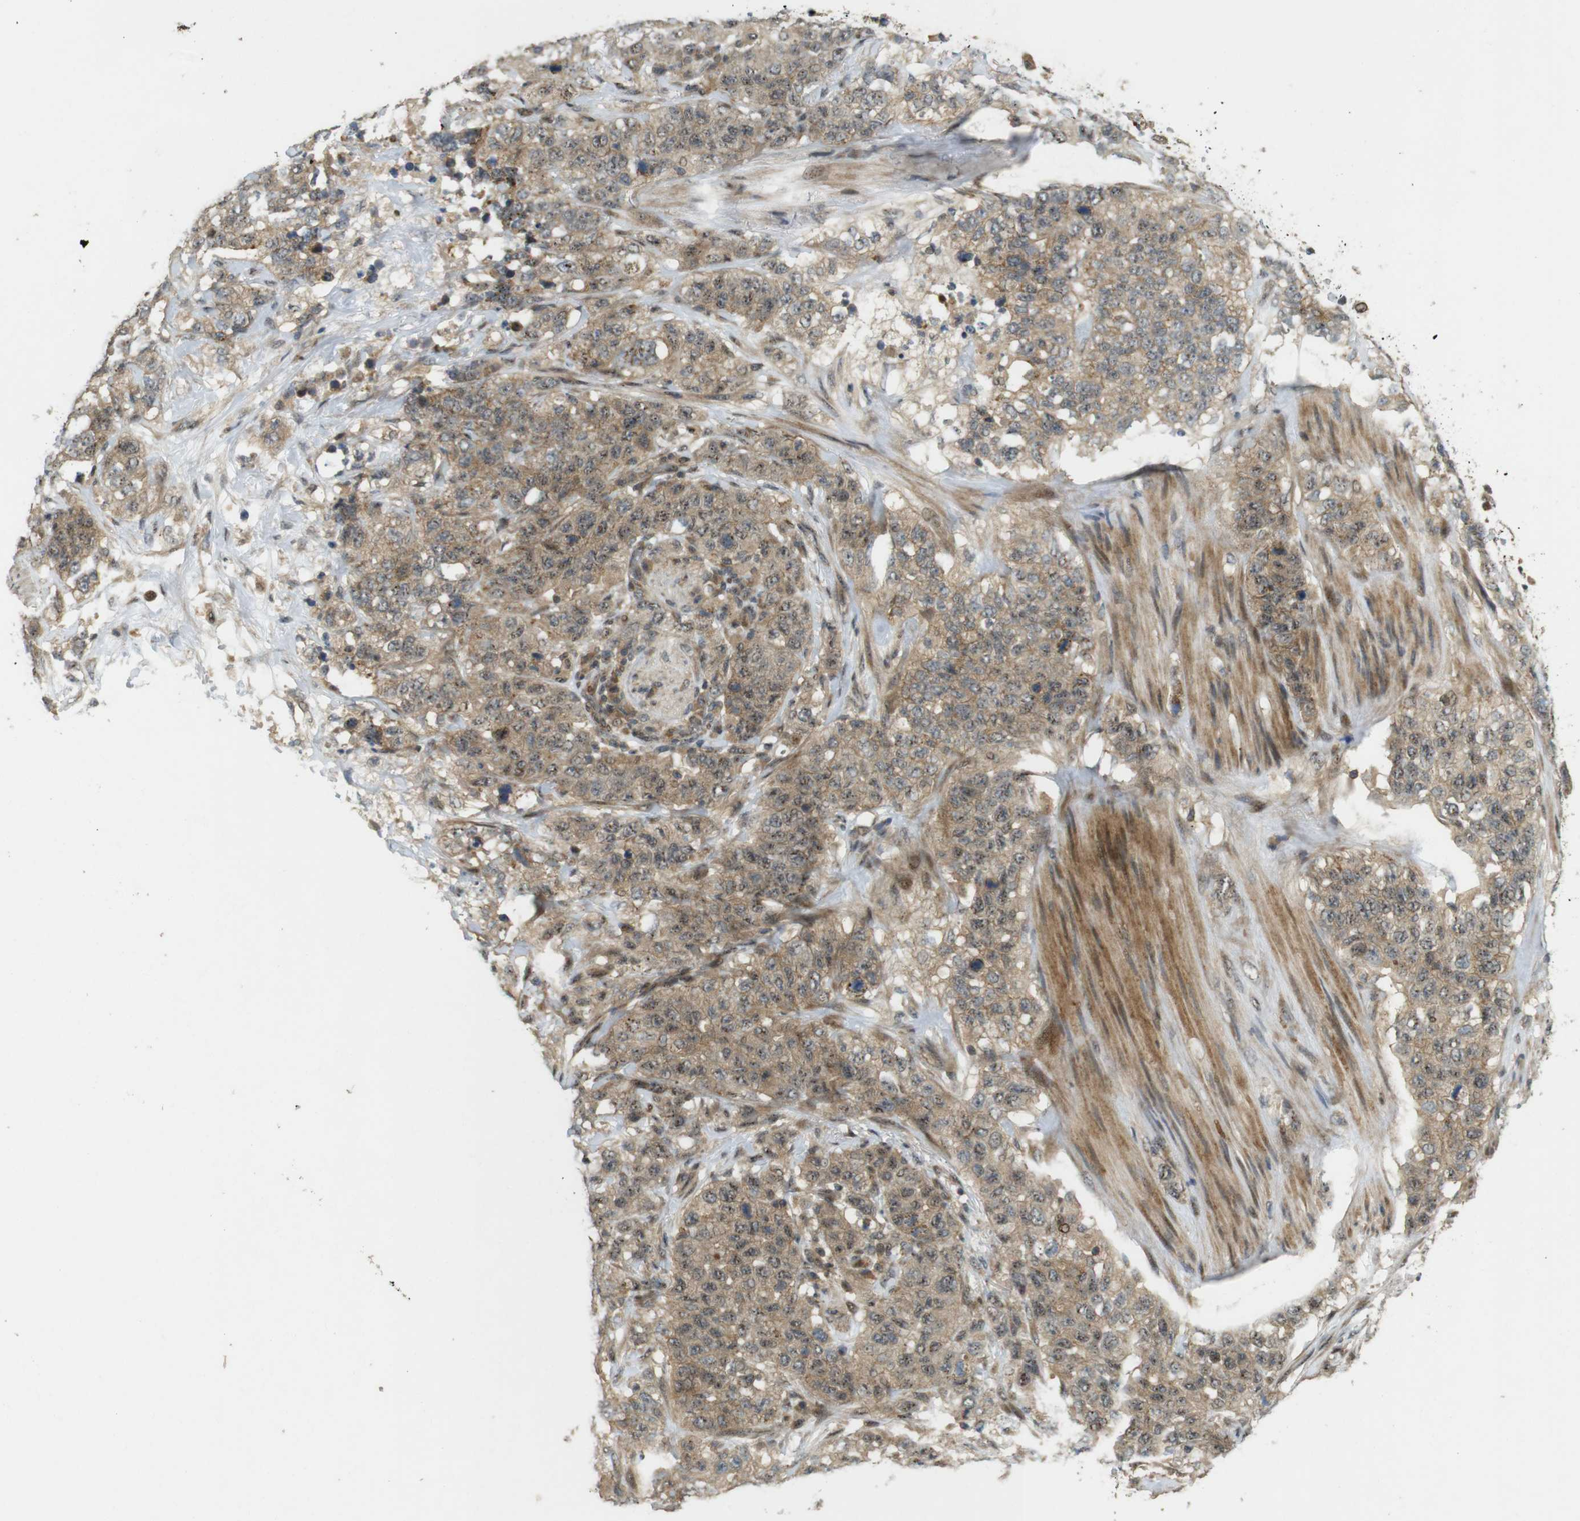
{"staining": {"intensity": "moderate", "quantity": ">75%", "location": "cytoplasmic/membranous,nuclear"}, "tissue": "stomach cancer", "cell_type": "Tumor cells", "image_type": "cancer", "snomed": [{"axis": "morphology", "description": "Adenocarcinoma, NOS"}, {"axis": "topography", "description": "Stomach"}], "caption": "A high-resolution photomicrograph shows IHC staining of adenocarcinoma (stomach), which exhibits moderate cytoplasmic/membranous and nuclear staining in about >75% of tumor cells.", "gene": "TMX3", "patient": {"sex": "male", "age": 48}}